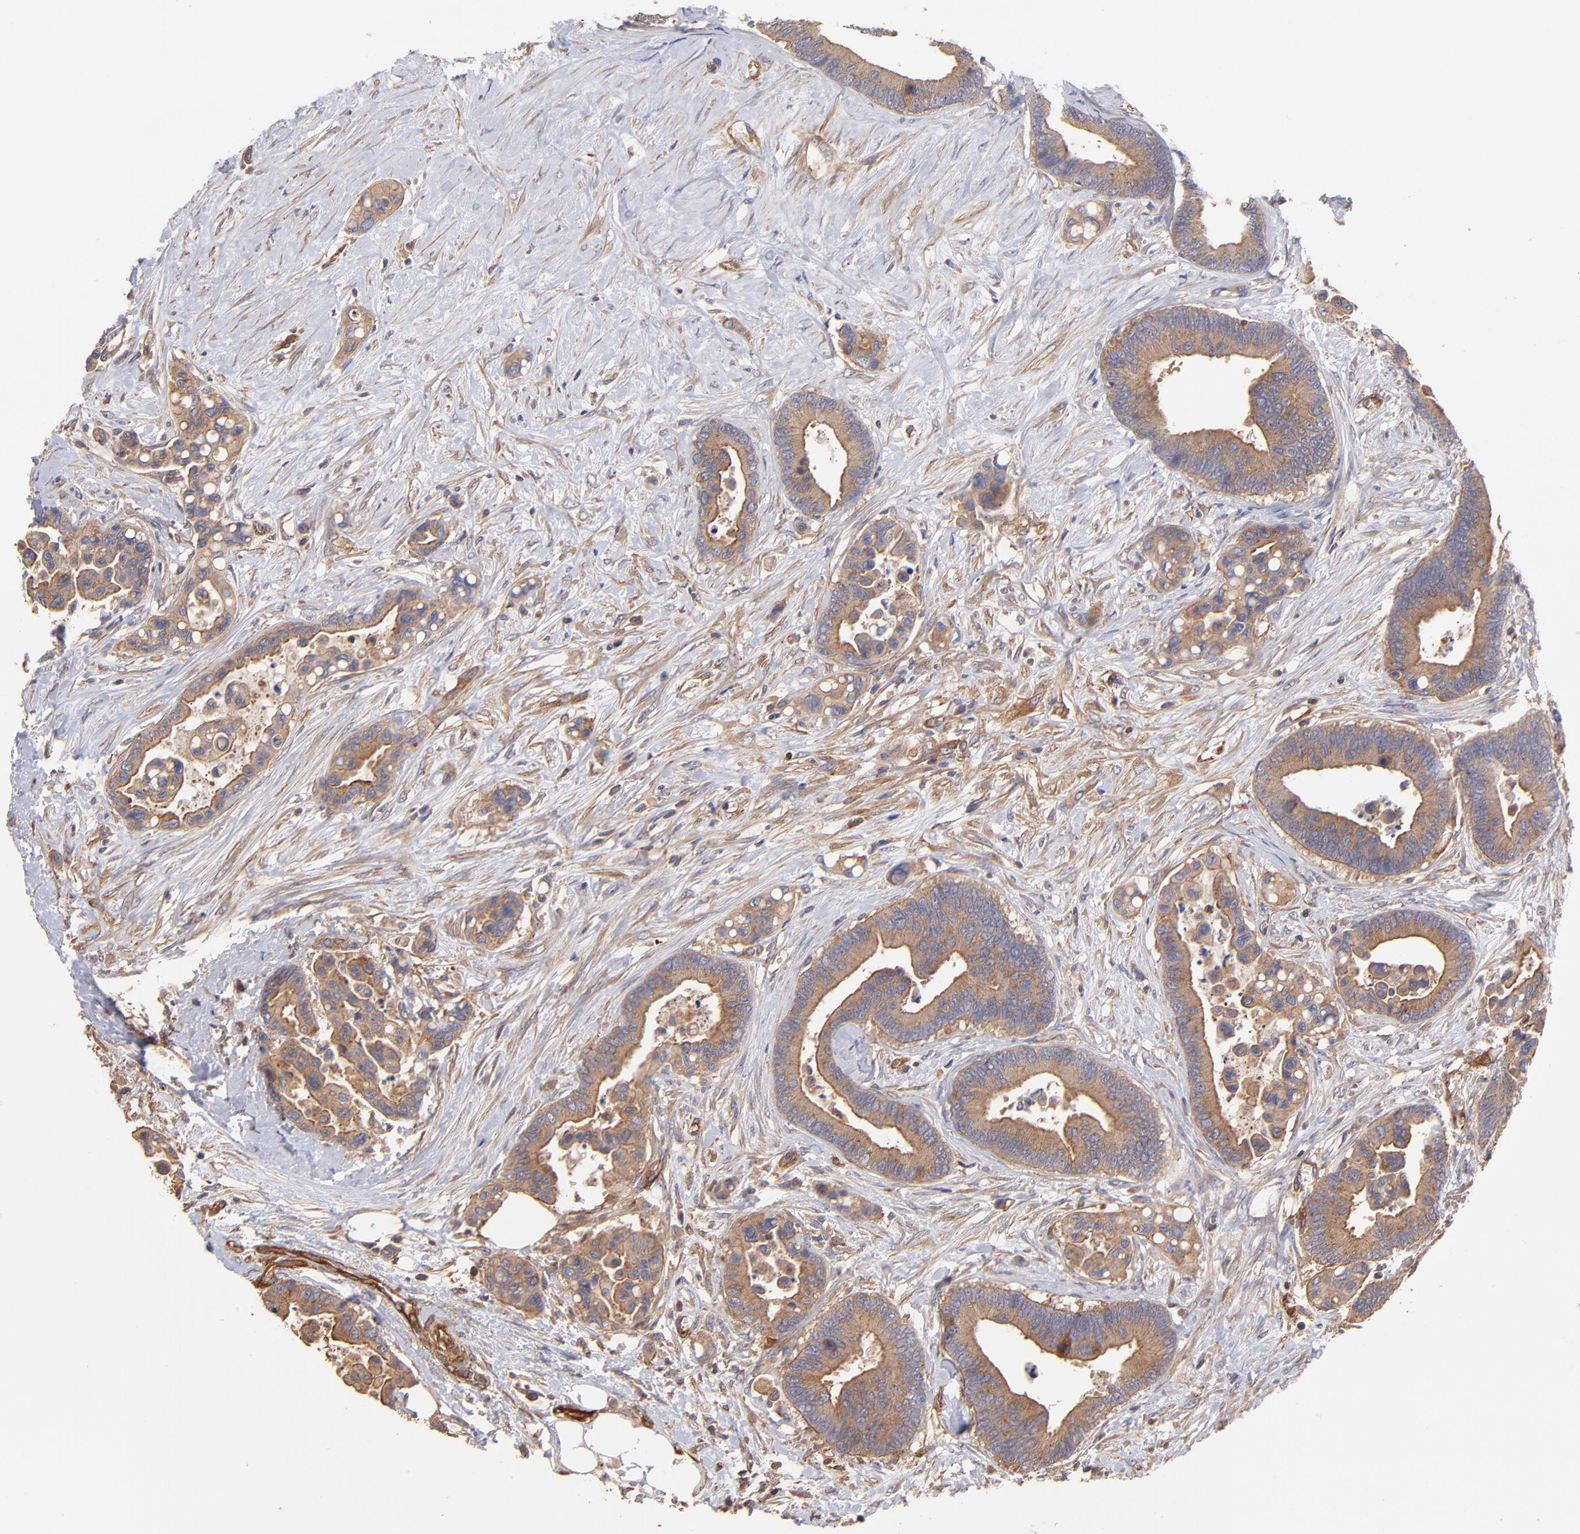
{"staining": {"intensity": "moderate", "quantity": ">75%", "location": "cytoplasmic/membranous"}, "tissue": "colorectal cancer", "cell_type": "Tumor cells", "image_type": "cancer", "snomed": [{"axis": "morphology", "description": "Adenocarcinoma, NOS"}, {"axis": "topography", "description": "Colon"}], "caption": "A high-resolution histopathology image shows IHC staining of colorectal cancer, which exhibits moderate cytoplasmic/membranous positivity in about >75% of tumor cells.", "gene": "ASB7", "patient": {"sex": "male", "age": 82}}